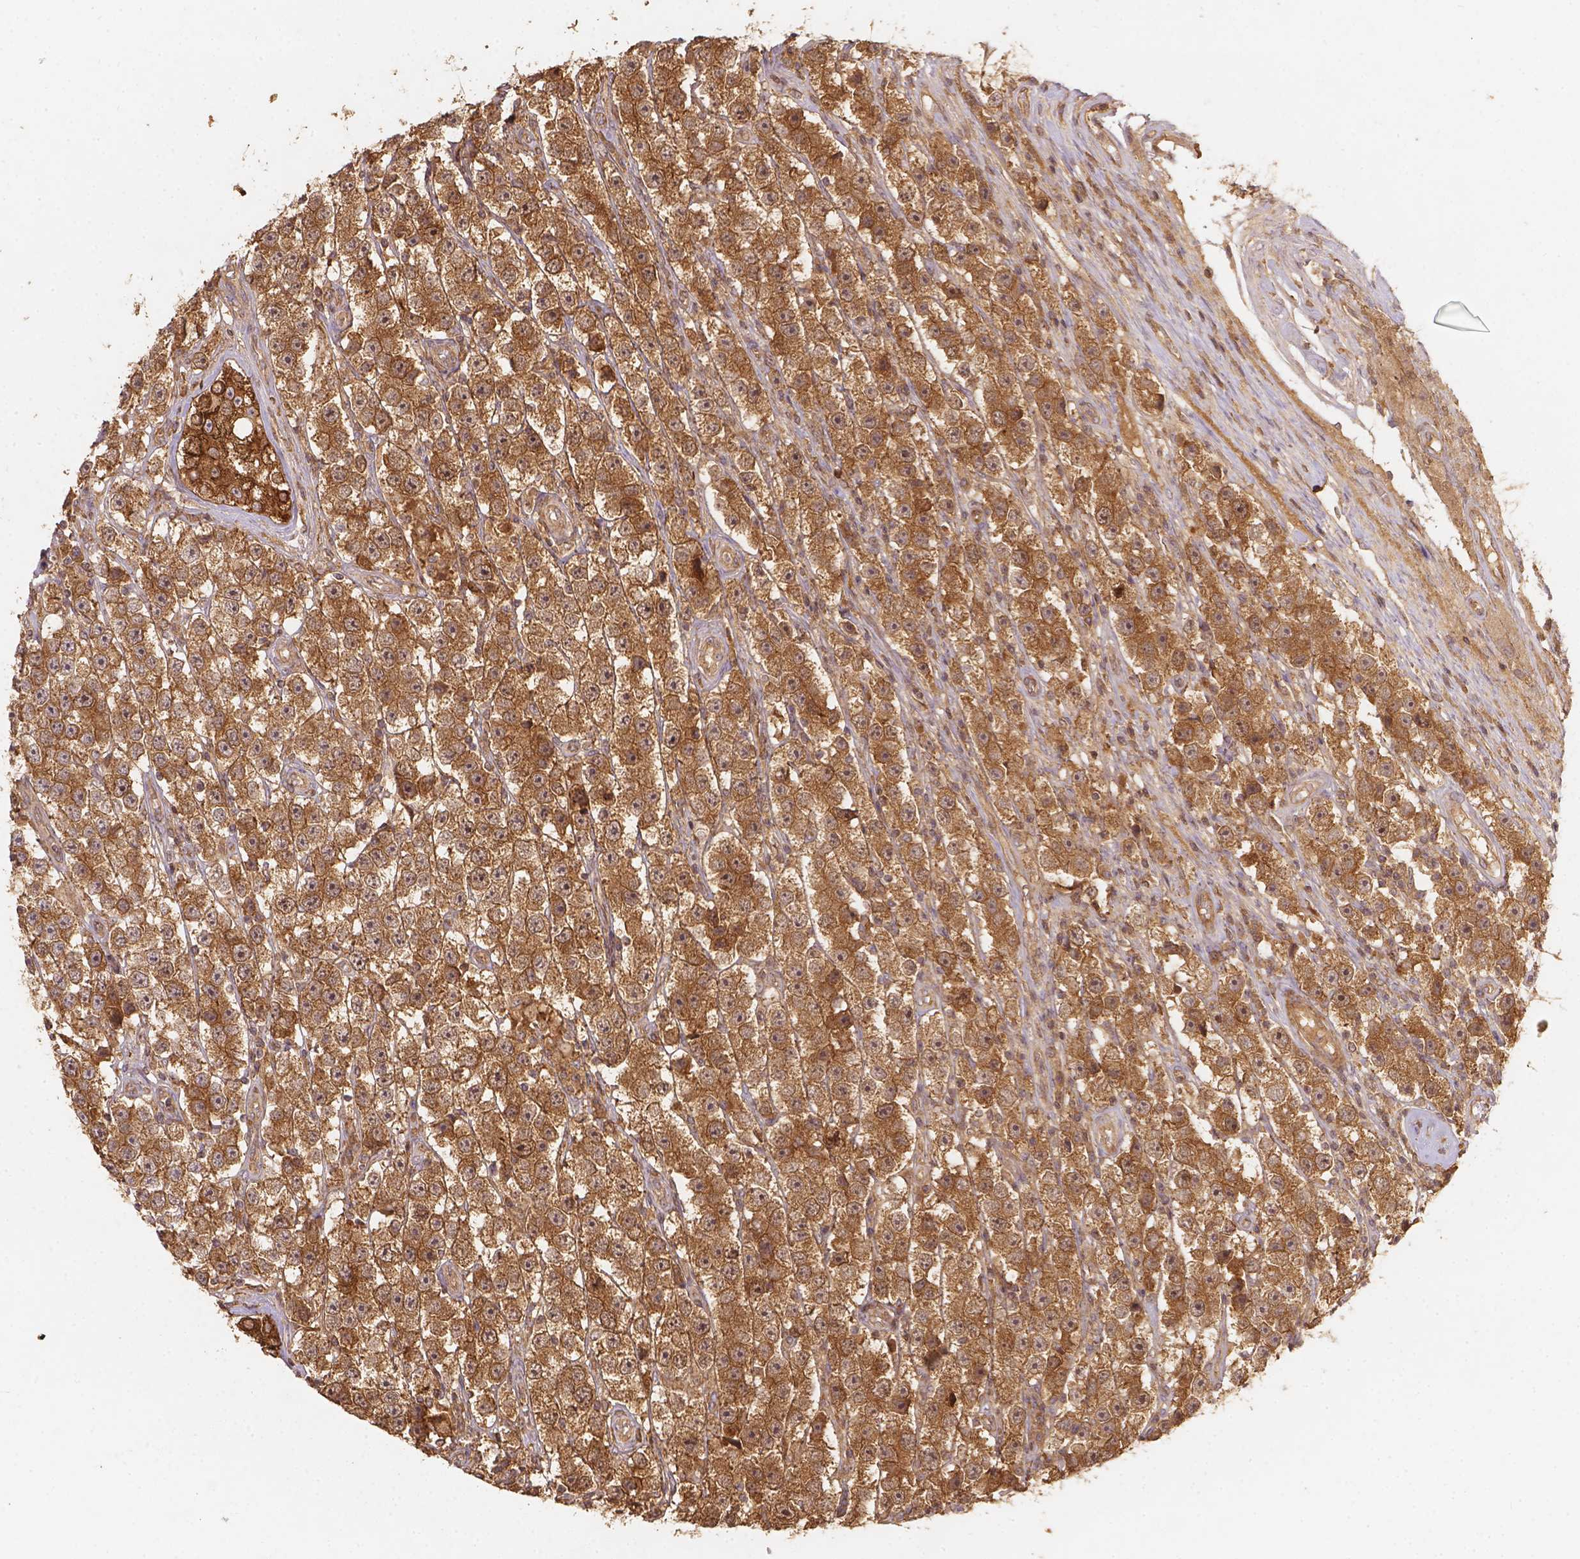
{"staining": {"intensity": "moderate", "quantity": ">75%", "location": "cytoplasmic/membranous"}, "tissue": "testis cancer", "cell_type": "Tumor cells", "image_type": "cancer", "snomed": [{"axis": "morphology", "description": "Seminoma, NOS"}, {"axis": "topography", "description": "Testis"}], "caption": "The image shows a brown stain indicating the presence of a protein in the cytoplasmic/membranous of tumor cells in testis seminoma.", "gene": "XPR1", "patient": {"sex": "male", "age": 45}}